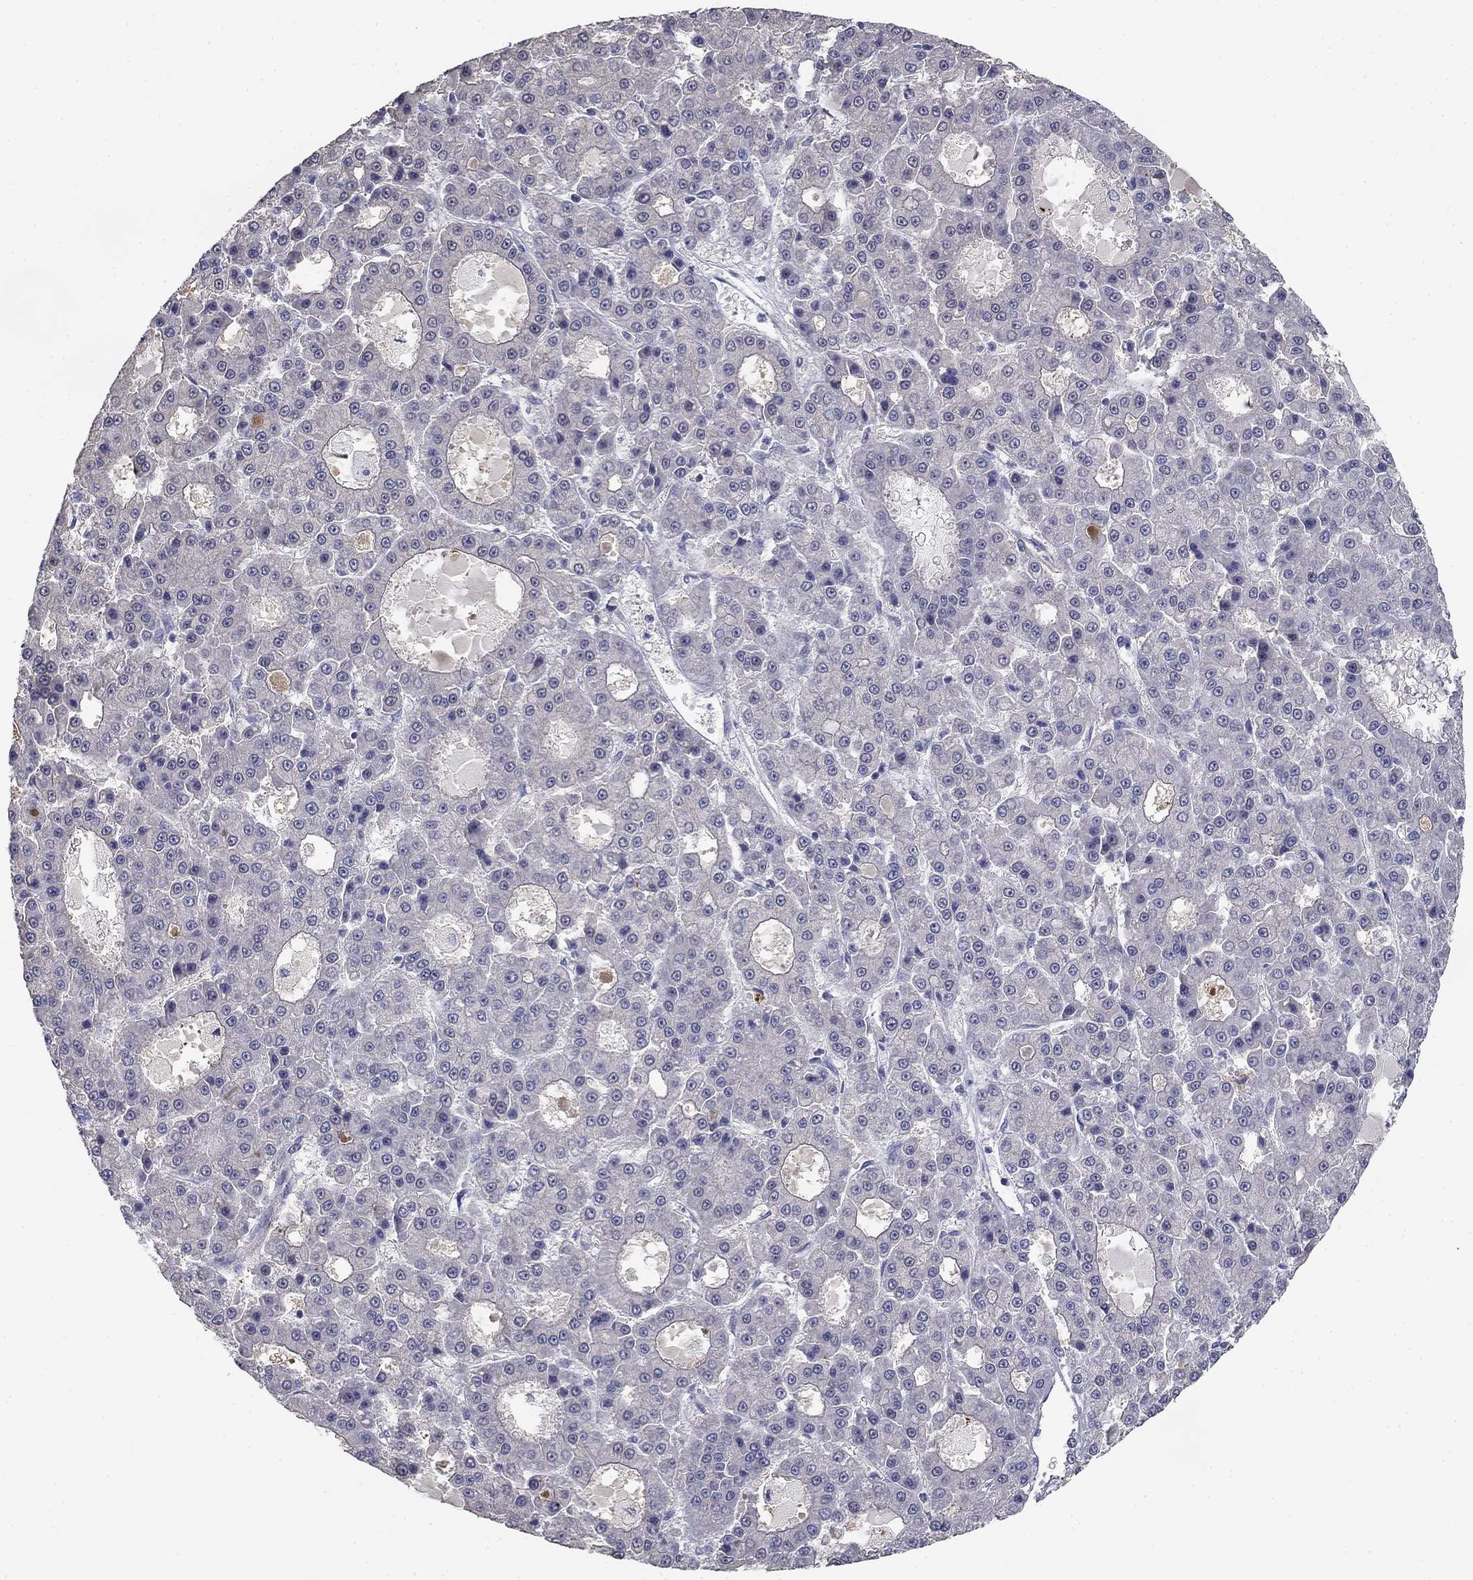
{"staining": {"intensity": "negative", "quantity": "none", "location": "none"}, "tissue": "liver cancer", "cell_type": "Tumor cells", "image_type": "cancer", "snomed": [{"axis": "morphology", "description": "Carcinoma, Hepatocellular, NOS"}, {"axis": "topography", "description": "Liver"}], "caption": "High power microscopy micrograph of an IHC image of hepatocellular carcinoma (liver), revealing no significant positivity in tumor cells.", "gene": "GRK7", "patient": {"sex": "male", "age": 70}}